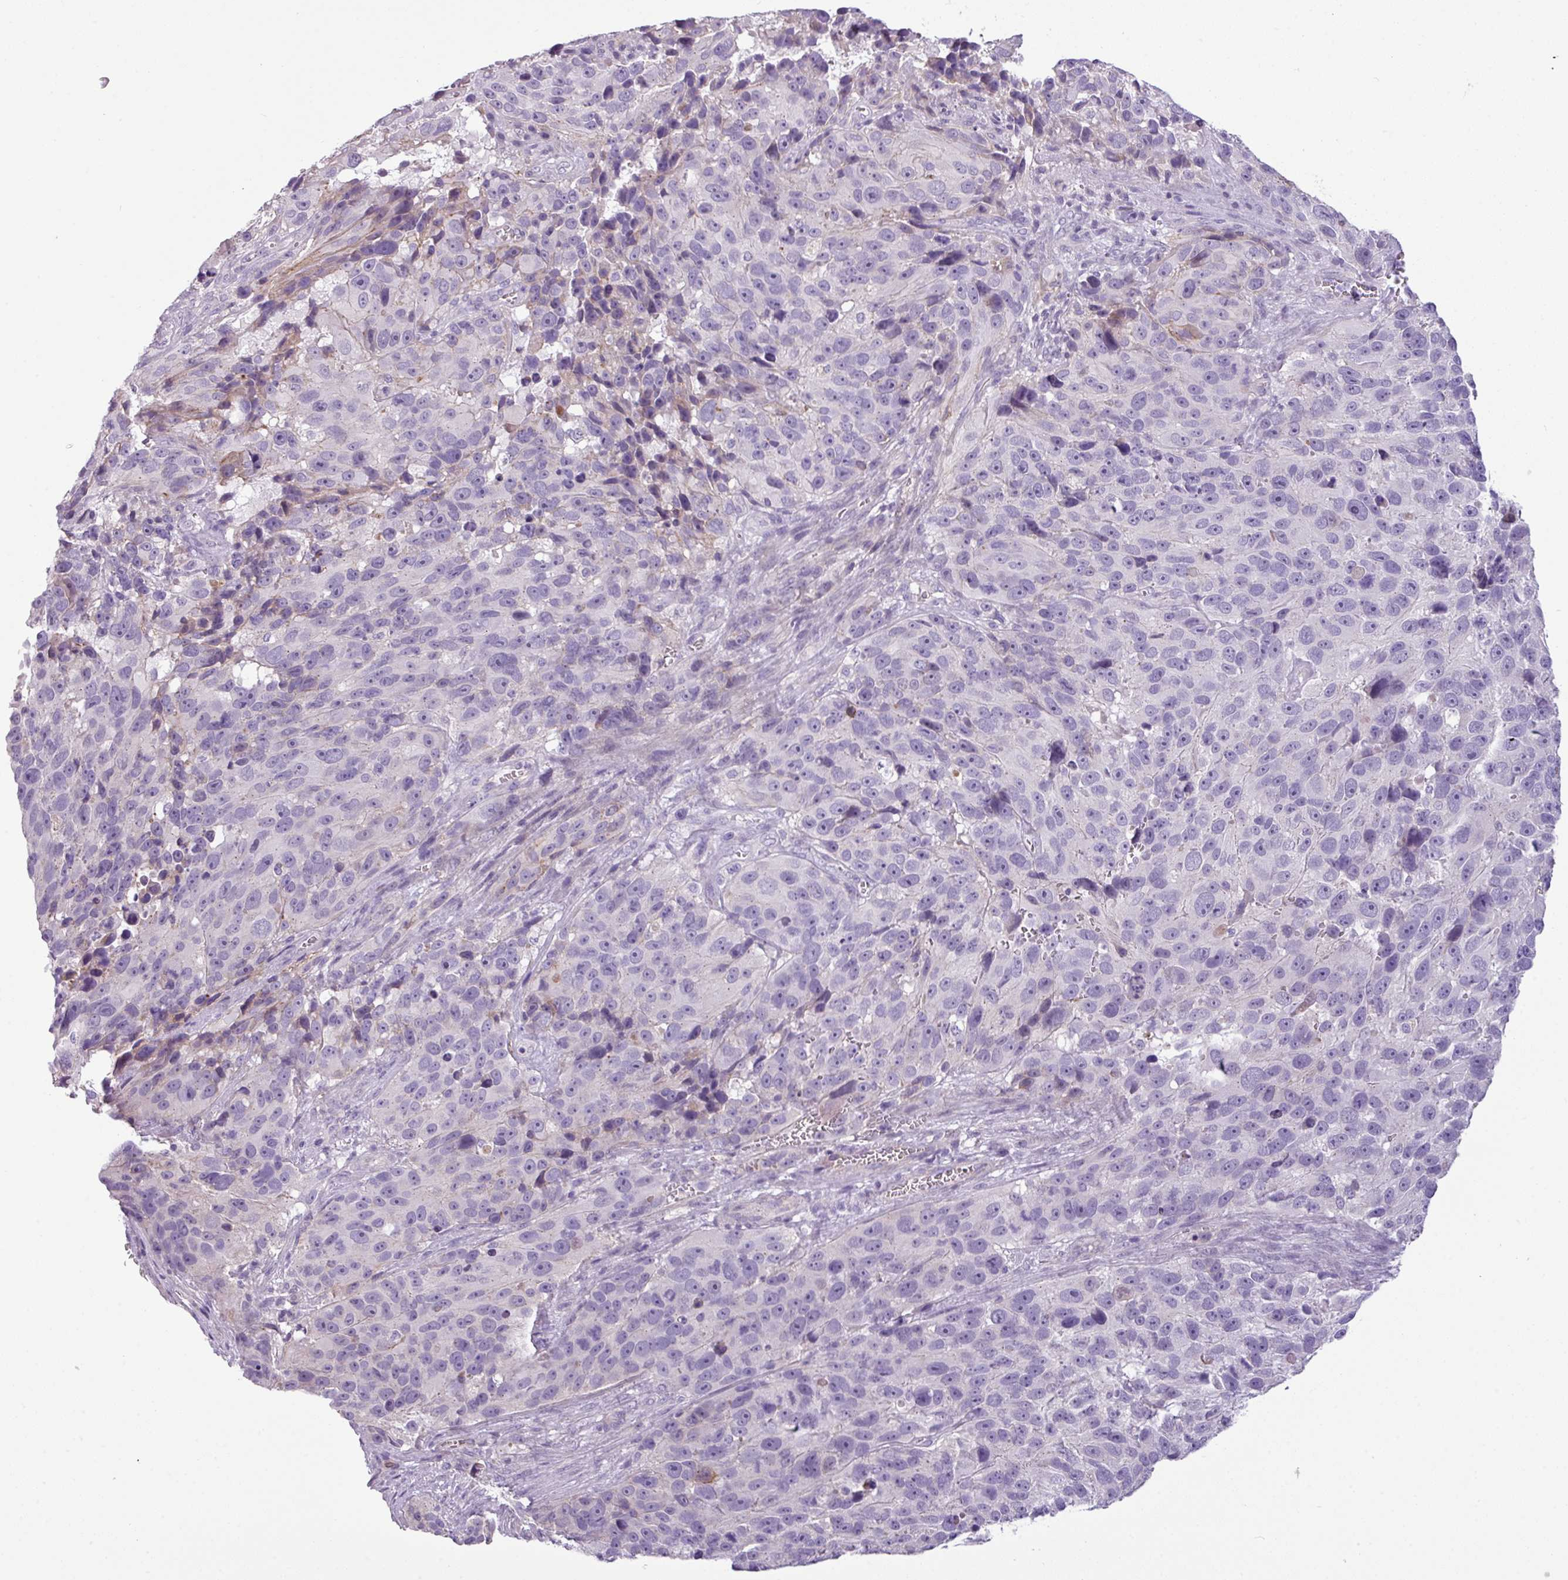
{"staining": {"intensity": "negative", "quantity": "none", "location": "none"}, "tissue": "melanoma", "cell_type": "Tumor cells", "image_type": "cancer", "snomed": [{"axis": "morphology", "description": "Malignant melanoma, NOS"}, {"axis": "topography", "description": "Skin"}], "caption": "DAB immunohistochemical staining of melanoma exhibits no significant staining in tumor cells.", "gene": "TMEM178B", "patient": {"sex": "male", "age": 84}}